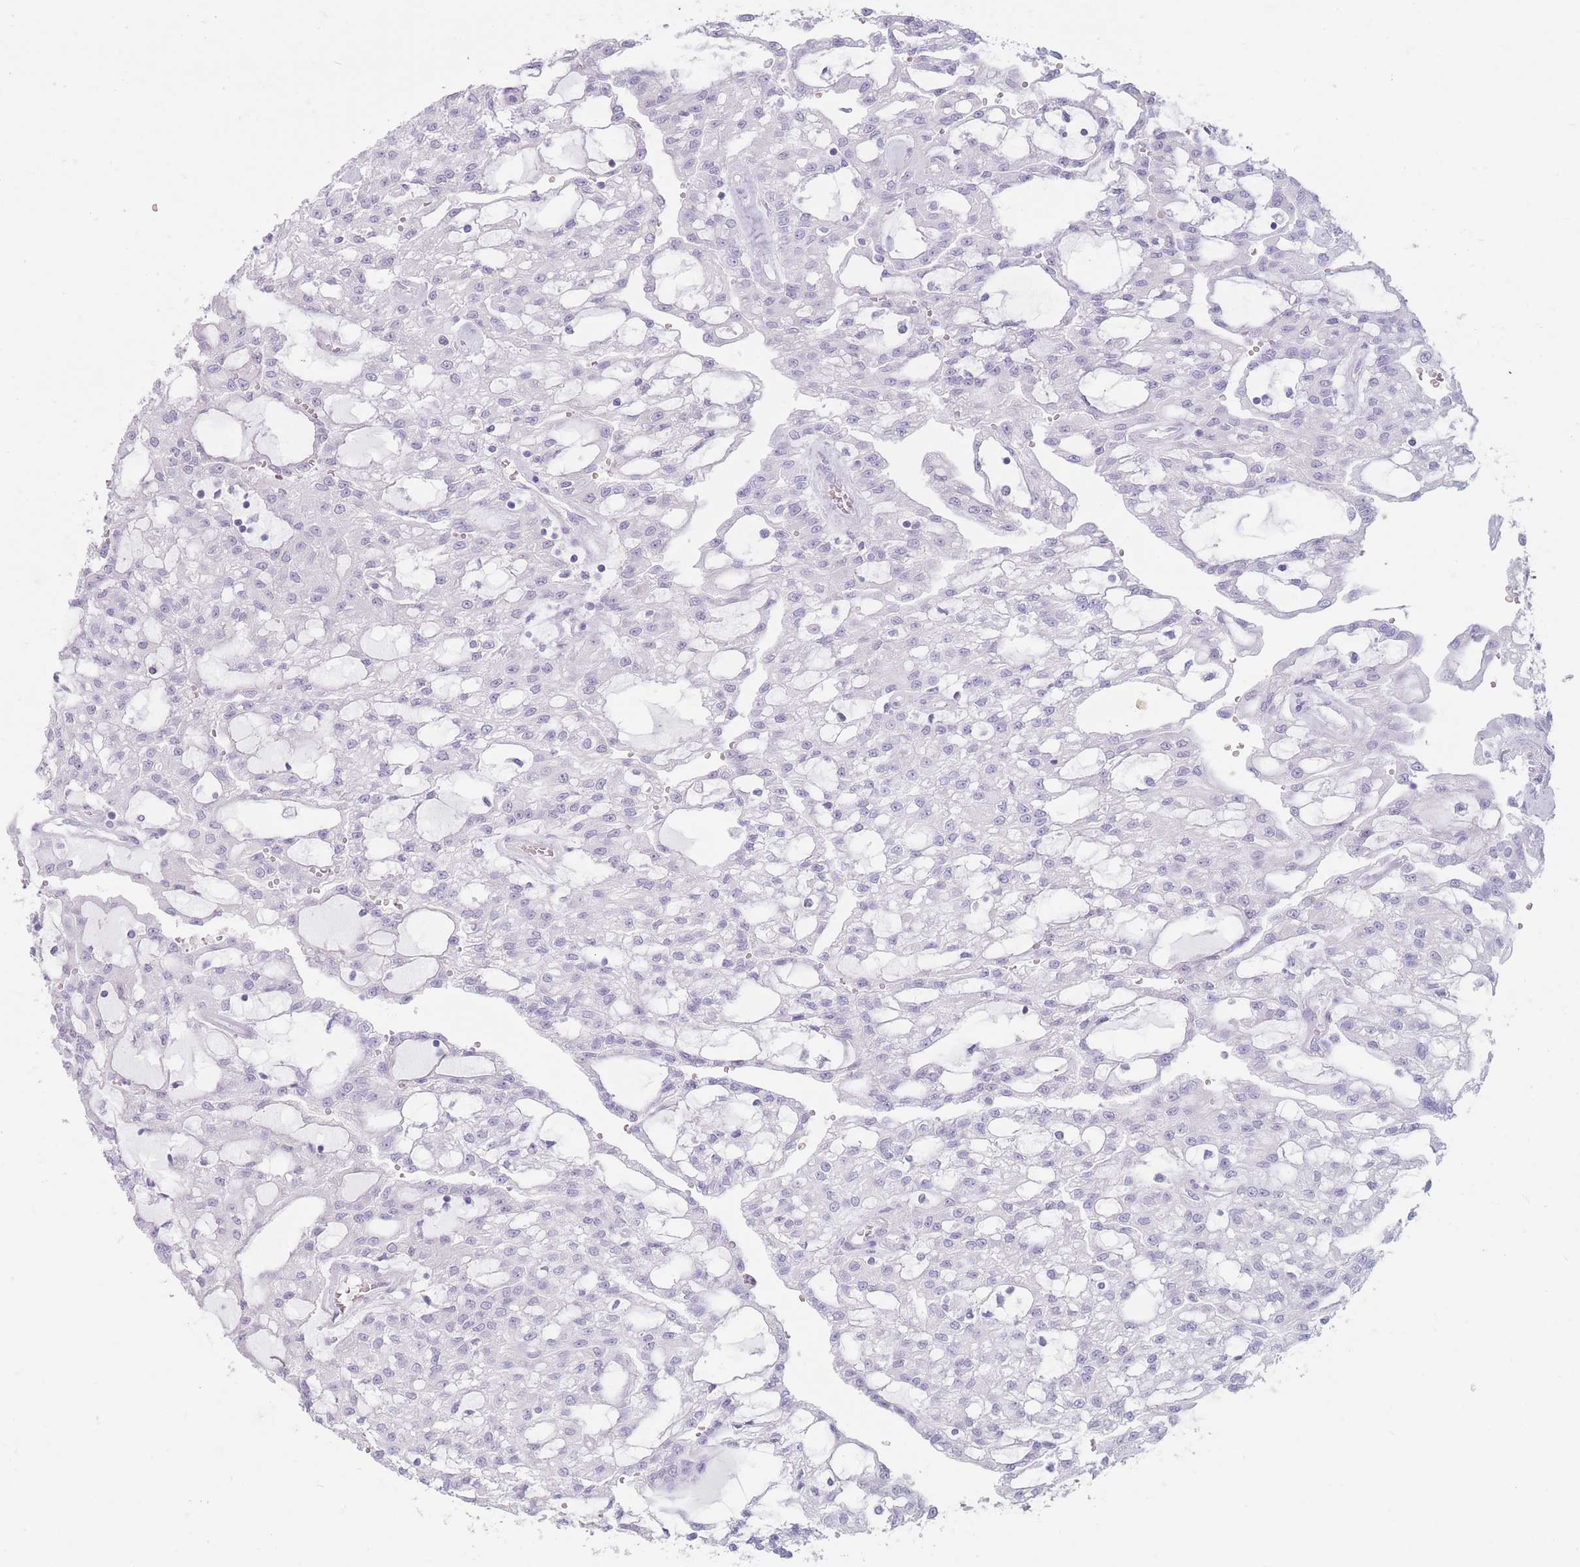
{"staining": {"intensity": "negative", "quantity": "none", "location": "none"}, "tissue": "renal cancer", "cell_type": "Tumor cells", "image_type": "cancer", "snomed": [{"axis": "morphology", "description": "Adenocarcinoma, NOS"}, {"axis": "topography", "description": "Kidney"}], "caption": "Immunohistochemistry image of neoplastic tissue: human renal cancer stained with DAB displays no significant protein positivity in tumor cells.", "gene": "GPR12", "patient": {"sex": "male", "age": 63}}